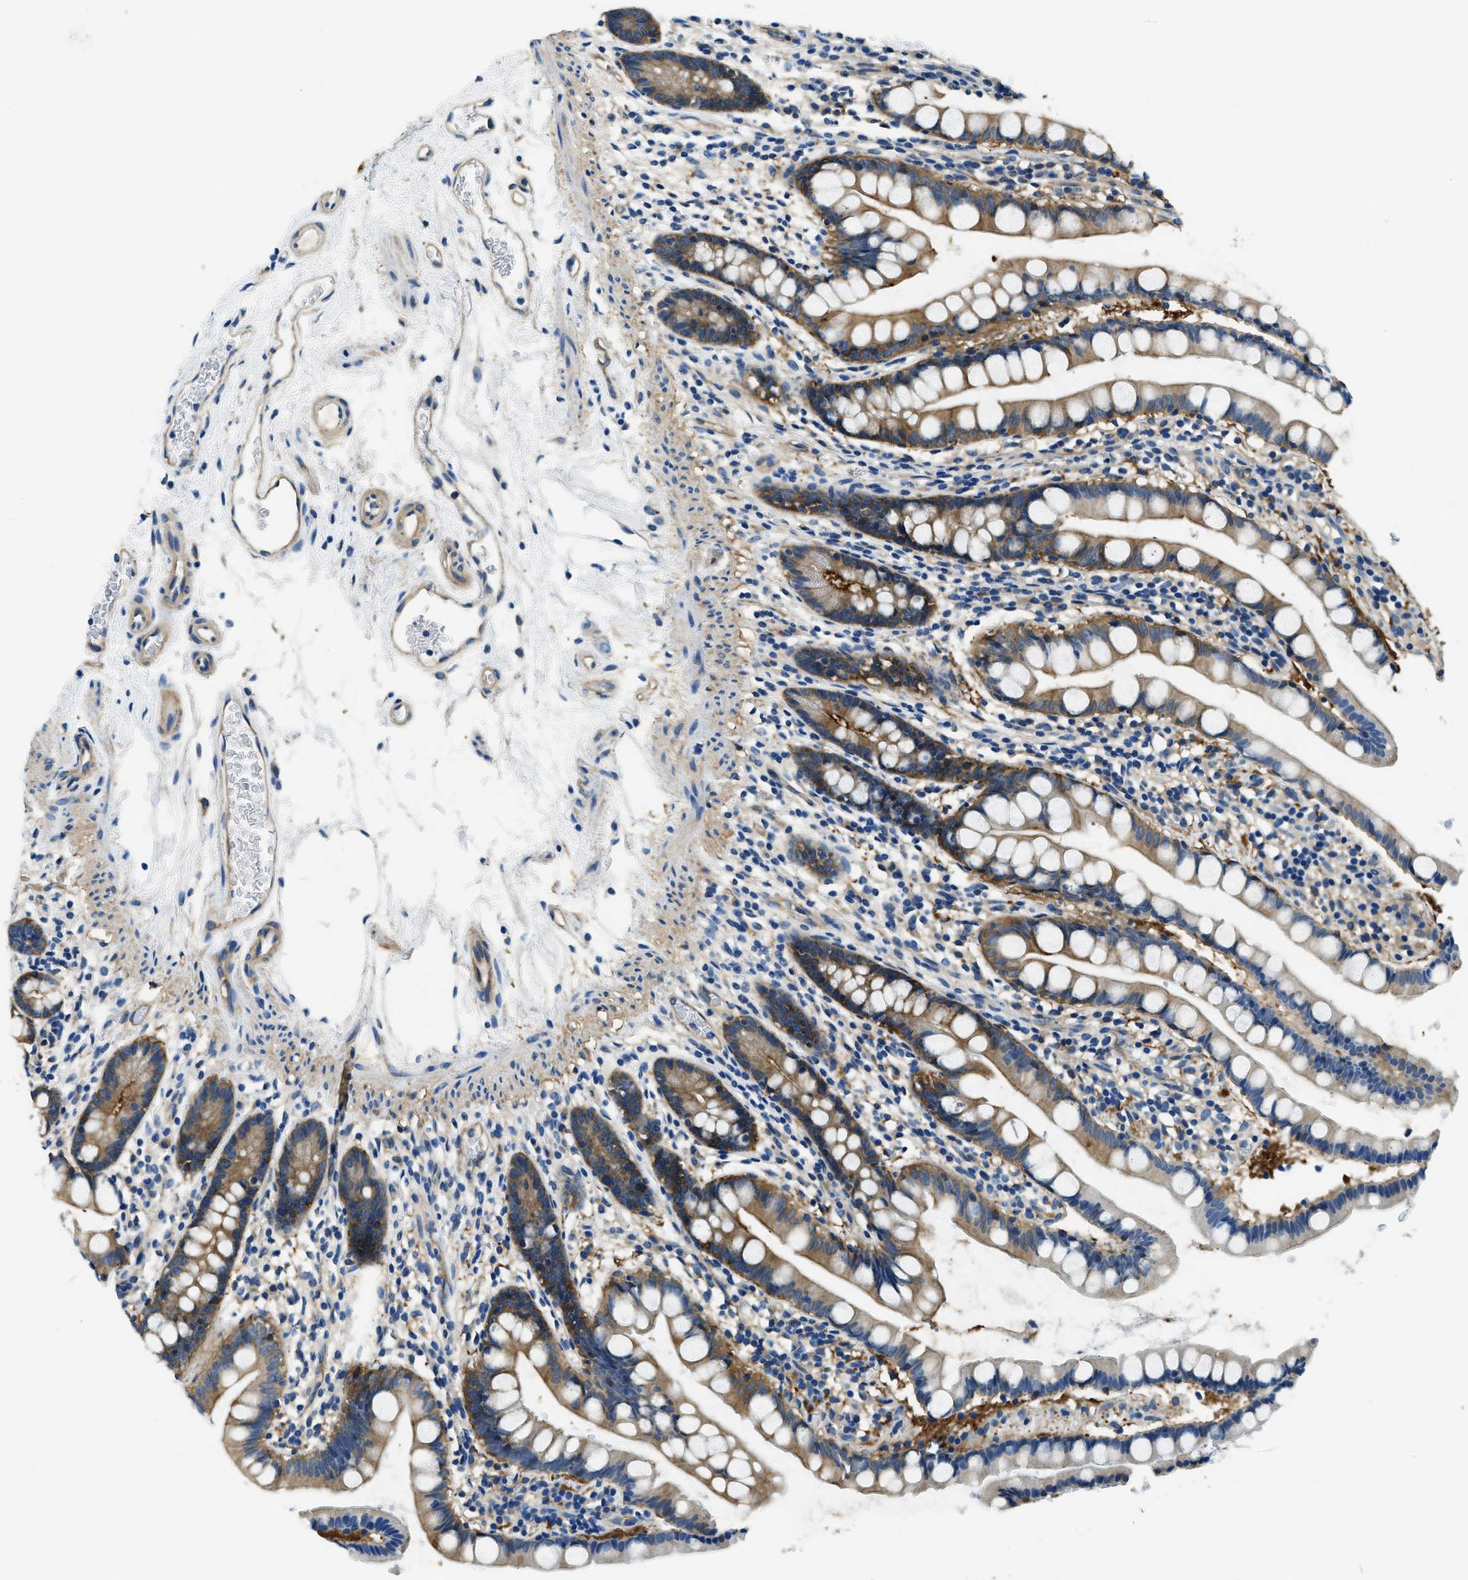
{"staining": {"intensity": "moderate", "quantity": ">75%", "location": "cytoplasmic/membranous"}, "tissue": "small intestine", "cell_type": "Glandular cells", "image_type": "normal", "snomed": [{"axis": "morphology", "description": "Normal tissue, NOS"}, {"axis": "topography", "description": "Small intestine"}], "caption": "This image displays unremarkable small intestine stained with immunohistochemistry (IHC) to label a protein in brown. The cytoplasmic/membranous of glandular cells show moderate positivity for the protein. Nuclei are counter-stained blue.", "gene": "TWF1", "patient": {"sex": "female", "age": 84}}